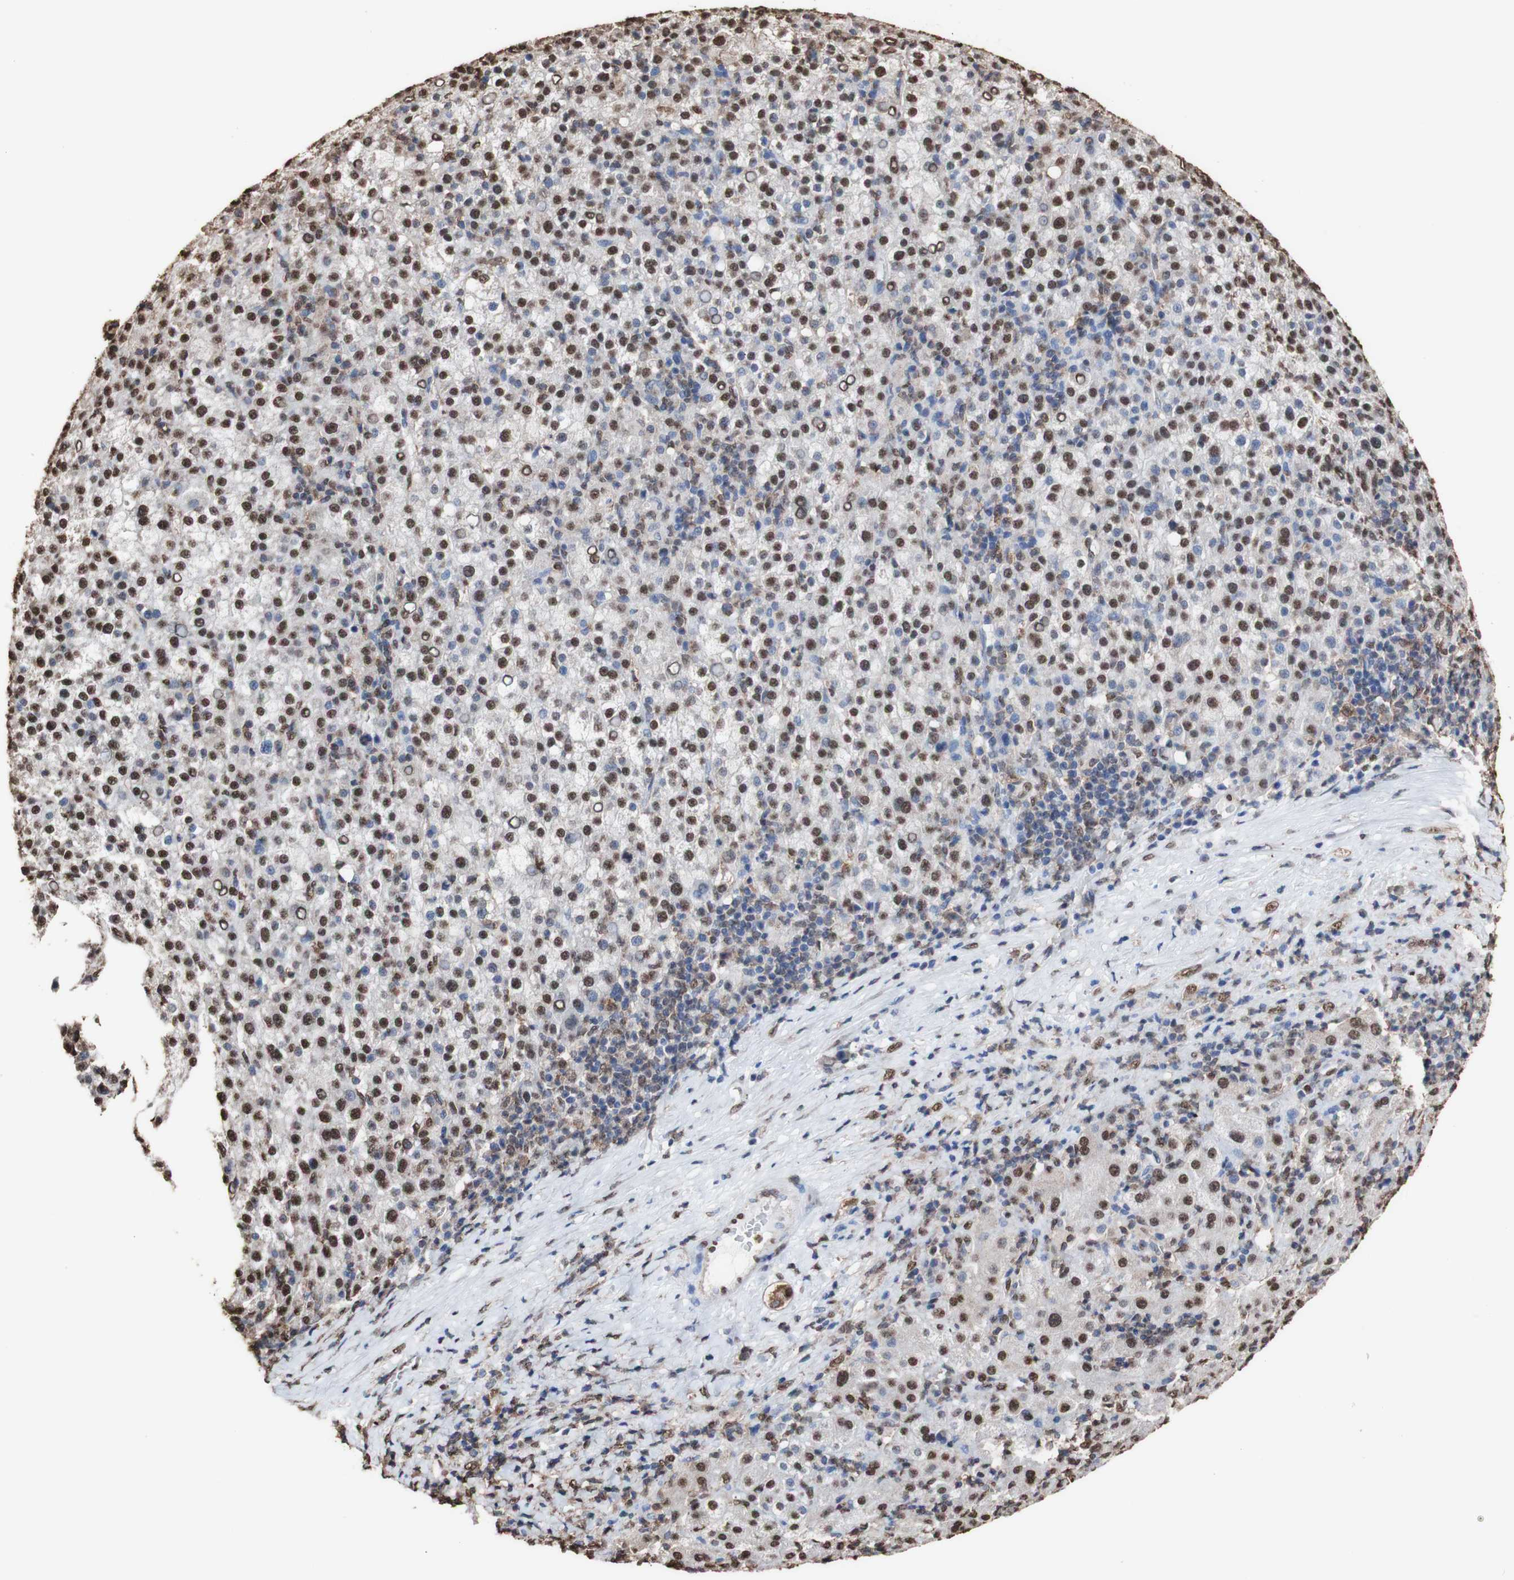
{"staining": {"intensity": "strong", "quantity": ">75%", "location": "cytoplasmic/membranous,nuclear"}, "tissue": "liver cancer", "cell_type": "Tumor cells", "image_type": "cancer", "snomed": [{"axis": "morphology", "description": "Carcinoma, Hepatocellular, NOS"}, {"axis": "topography", "description": "Liver"}], "caption": "This histopathology image displays immunohistochemistry staining of liver cancer, with high strong cytoplasmic/membranous and nuclear staining in about >75% of tumor cells.", "gene": "PIDD1", "patient": {"sex": "female", "age": 58}}